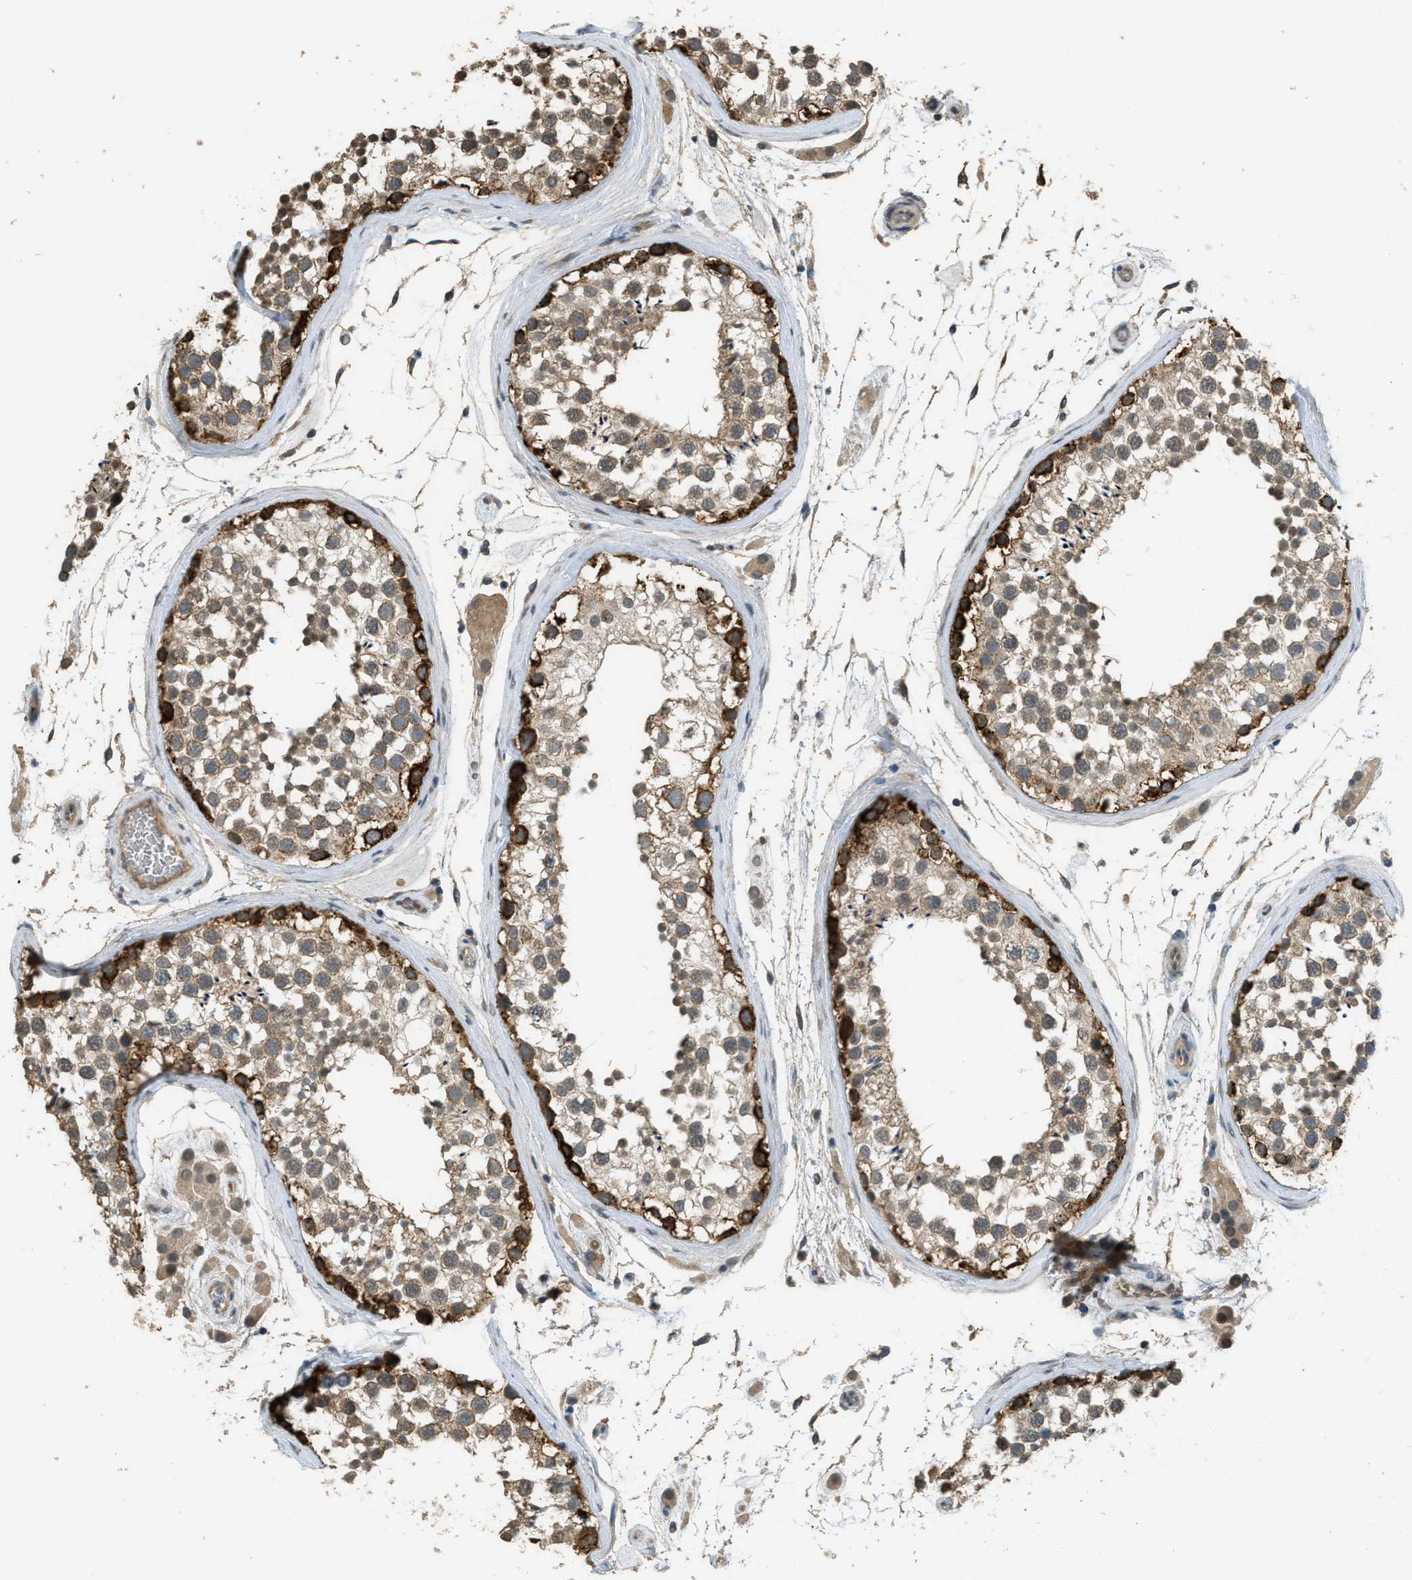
{"staining": {"intensity": "strong", "quantity": "<25%", "location": "cytoplasmic/membranous"}, "tissue": "testis", "cell_type": "Cells in seminiferous ducts", "image_type": "normal", "snomed": [{"axis": "morphology", "description": "Normal tissue, NOS"}, {"axis": "topography", "description": "Testis"}], "caption": "Immunohistochemical staining of unremarkable human testis displays strong cytoplasmic/membranous protein expression in approximately <25% of cells in seminiferous ducts. (Stains: DAB in brown, nuclei in blue, Microscopy: brightfield microscopy at high magnification).", "gene": "IGF2BP2", "patient": {"sex": "male", "age": 46}}